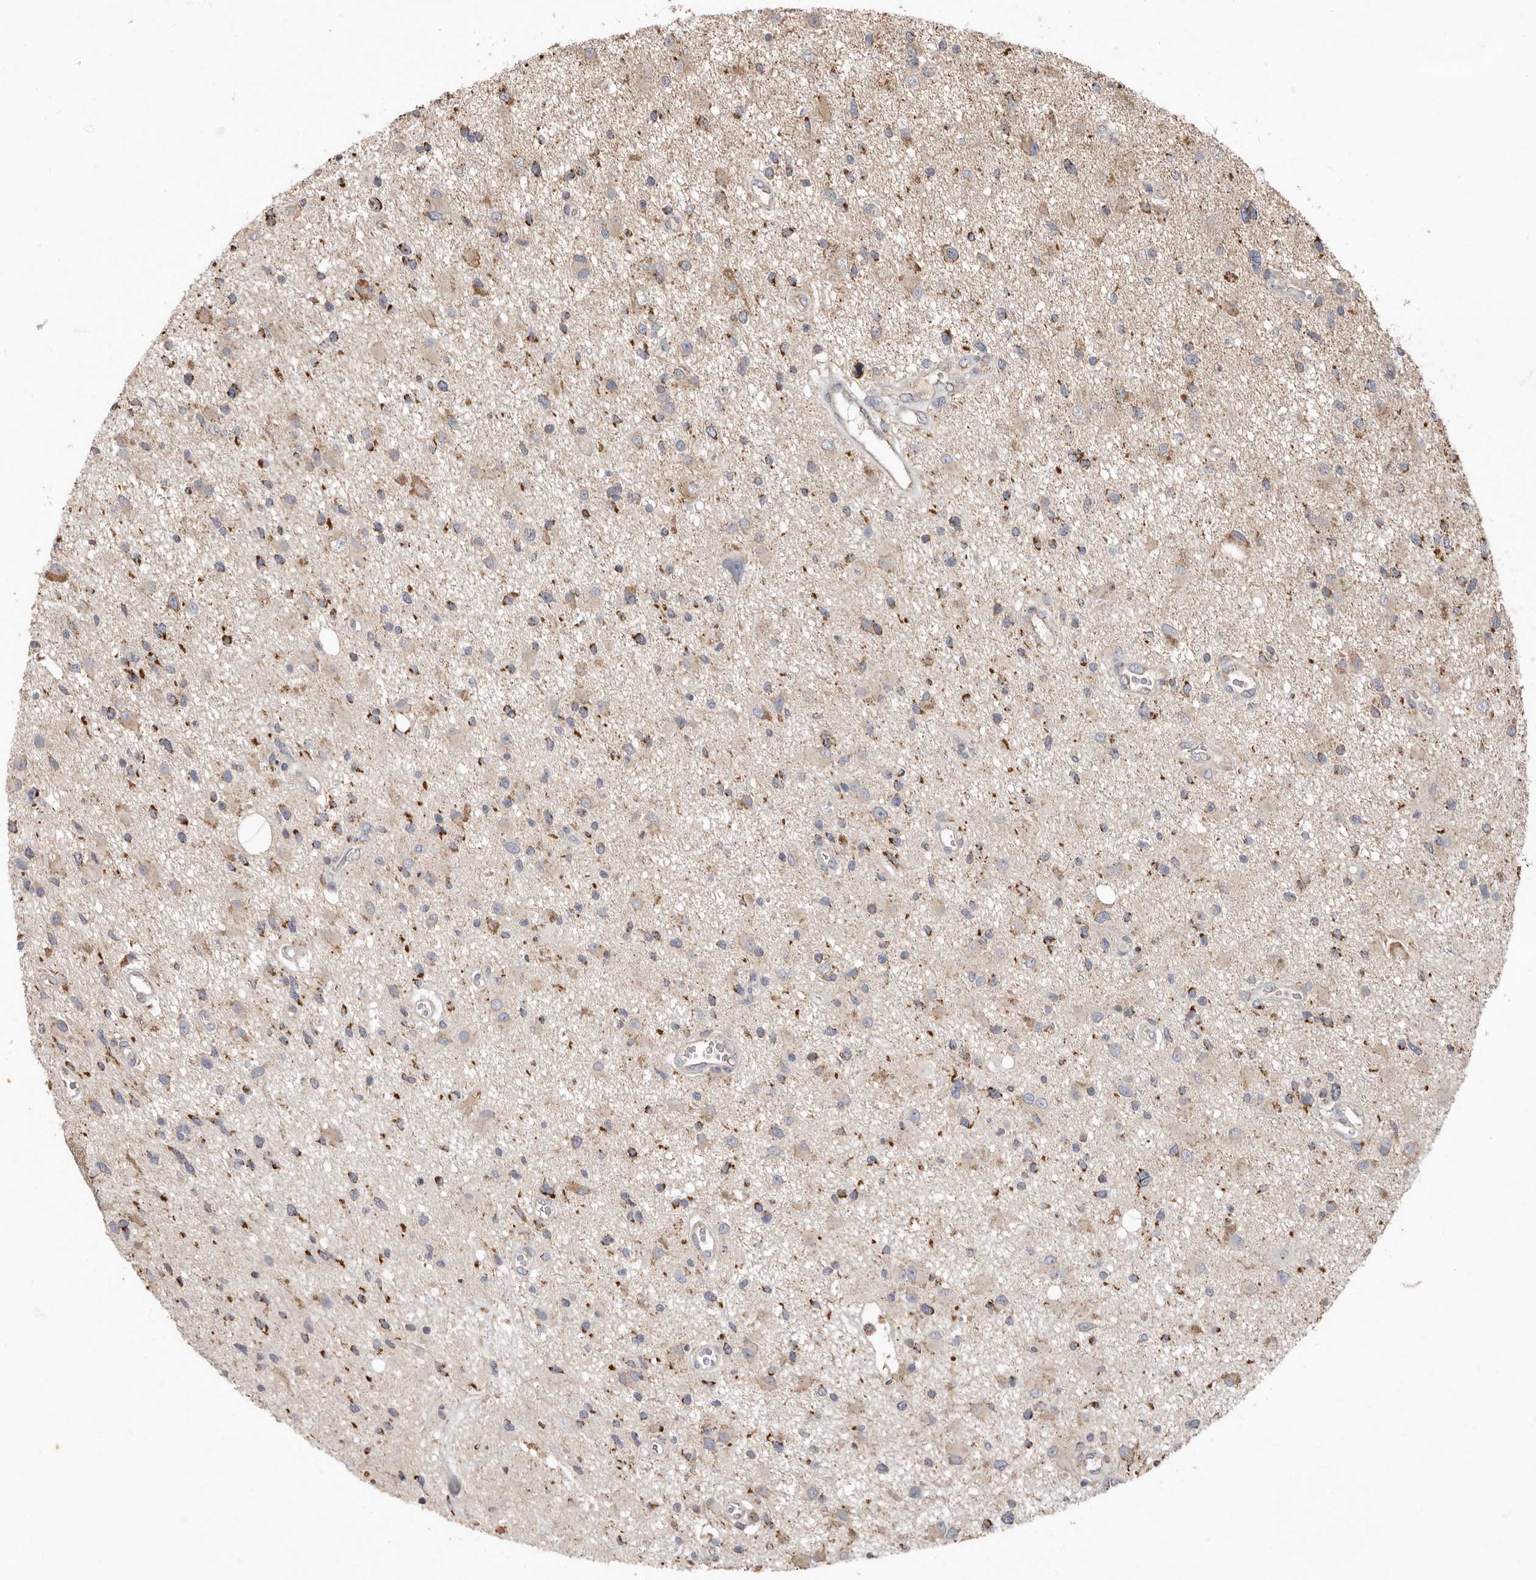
{"staining": {"intensity": "moderate", "quantity": "<25%", "location": "cytoplasmic/membranous"}, "tissue": "glioma", "cell_type": "Tumor cells", "image_type": "cancer", "snomed": [{"axis": "morphology", "description": "Glioma, malignant, High grade"}, {"axis": "topography", "description": "Brain"}], "caption": "IHC histopathology image of neoplastic tissue: human glioma stained using immunohistochemistry shows low levels of moderate protein expression localized specifically in the cytoplasmic/membranous of tumor cells, appearing as a cytoplasmic/membranous brown color.", "gene": "KIF26B", "patient": {"sex": "male", "age": 33}}